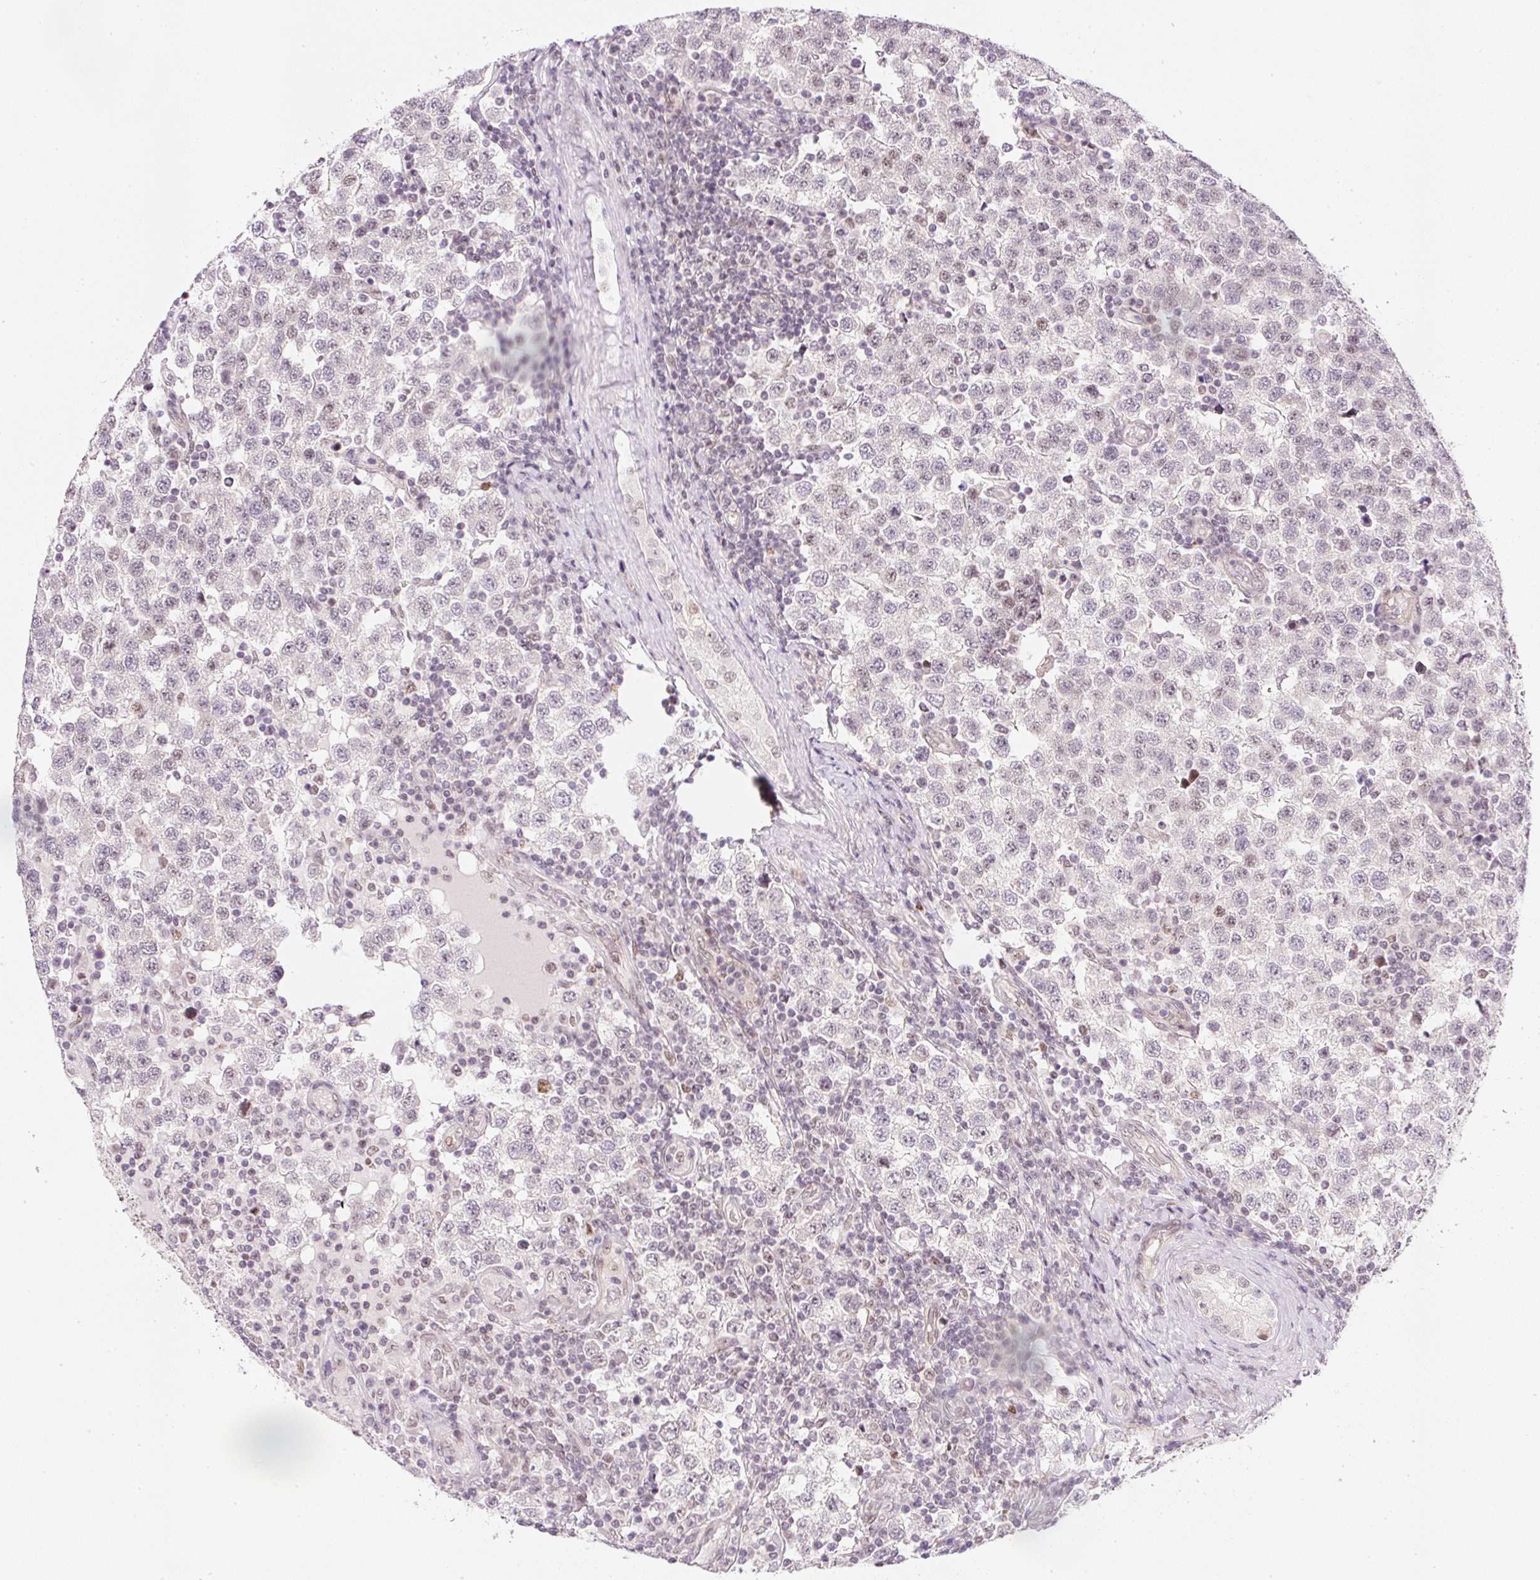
{"staining": {"intensity": "weak", "quantity": "25%-75%", "location": "nuclear"}, "tissue": "testis cancer", "cell_type": "Tumor cells", "image_type": "cancer", "snomed": [{"axis": "morphology", "description": "Seminoma, NOS"}, {"axis": "topography", "description": "Testis"}], "caption": "Human testis cancer stained with a protein marker displays weak staining in tumor cells.", "gene": "DPPA4", "patient": {"sex": "male", "age": 34}}